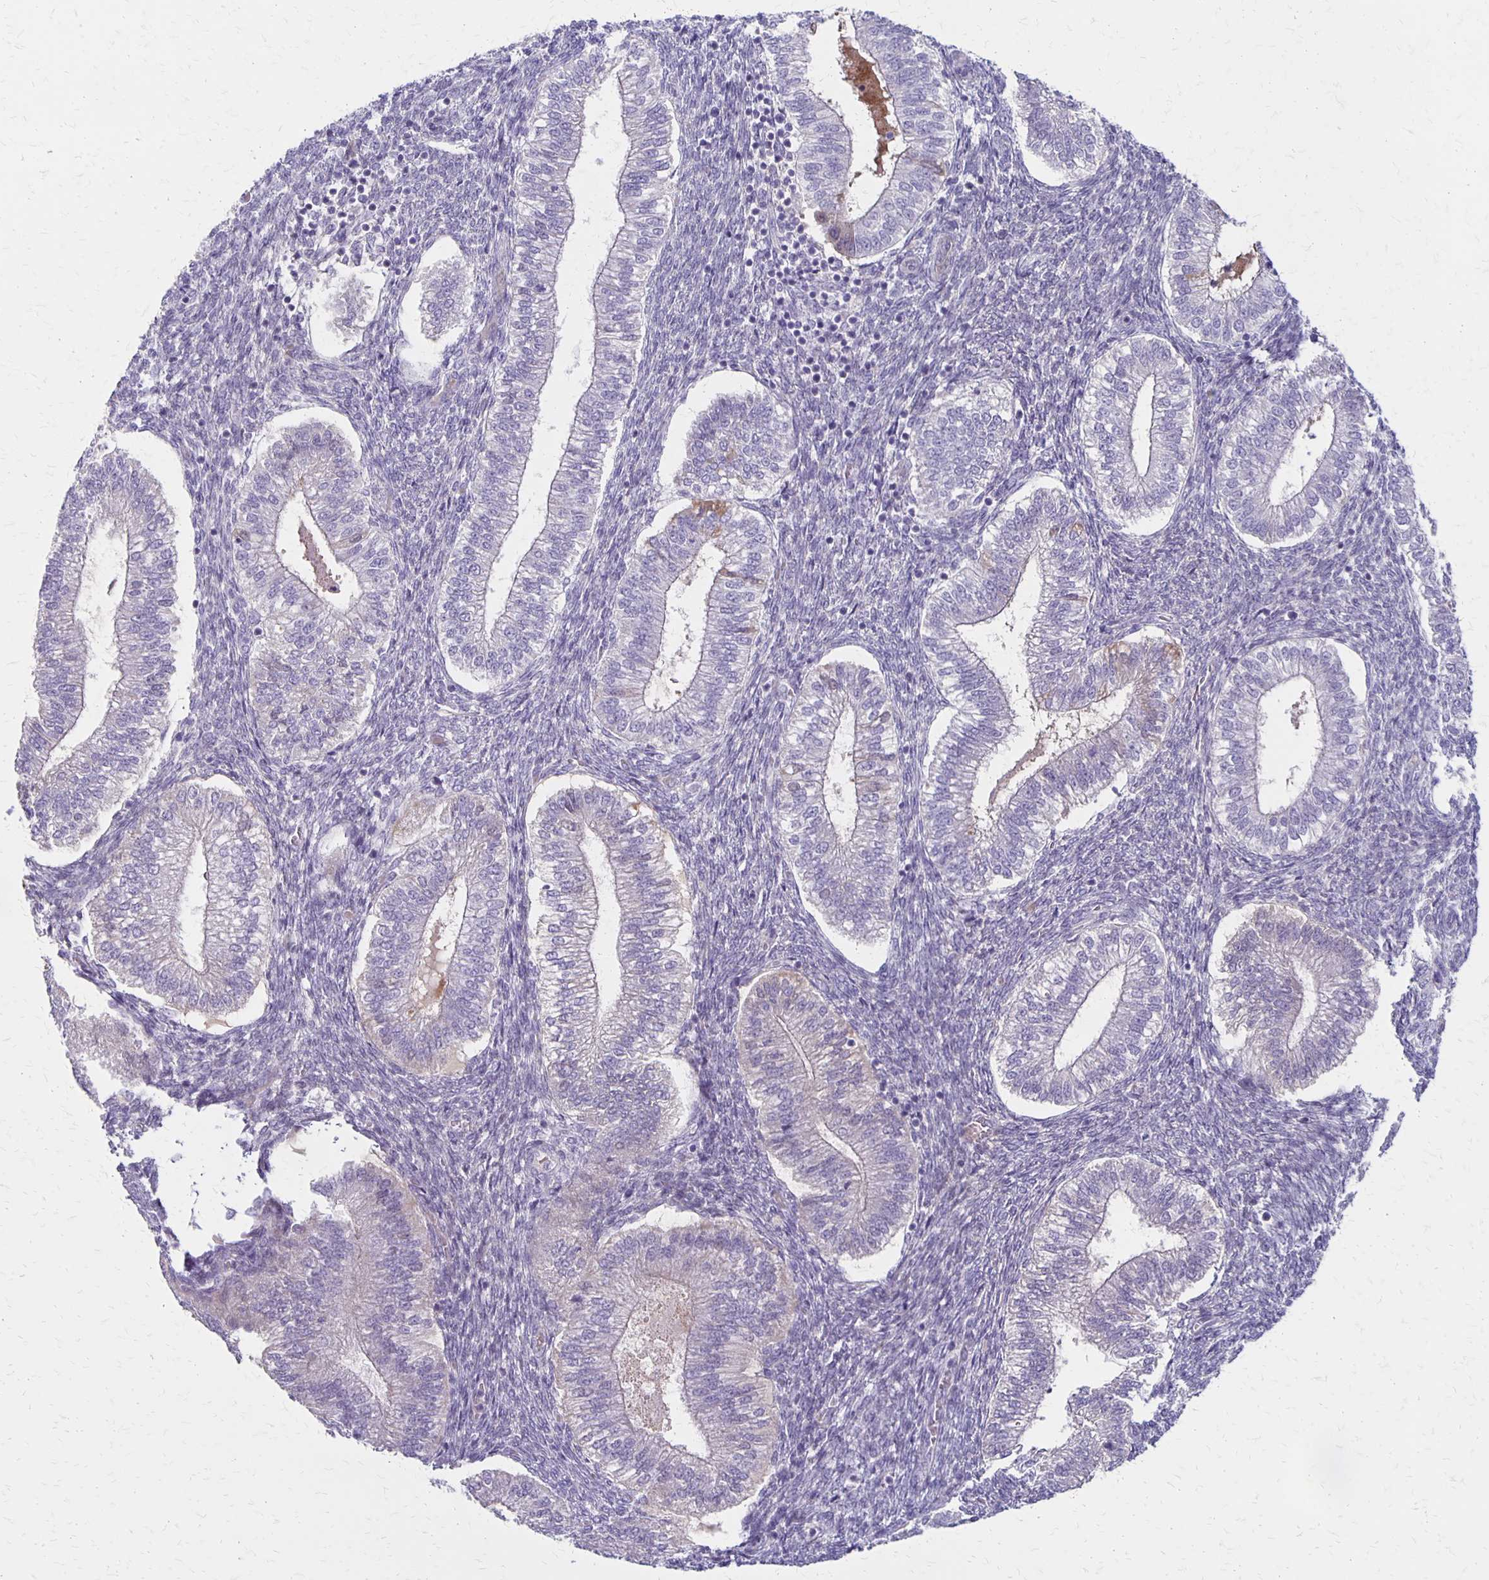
{"staining": {"intensity": "negative", "quantity": "none", "location": "none"}, "tissue": "endometrium", "cell_type": "Cells in endometrial stroma", "image_type": "normal", "snomed": [{"axis": "morphology", "description": "Normal tissue, NOS"}, {"axis": "topography", "description": "Endometrium"}], "caption": "Protein analysis of normal endometrium shows no significant staining in cells in endometrial stroma.", "gene": "HOMER1", "patient": {"sex": "female", "age": 25}}